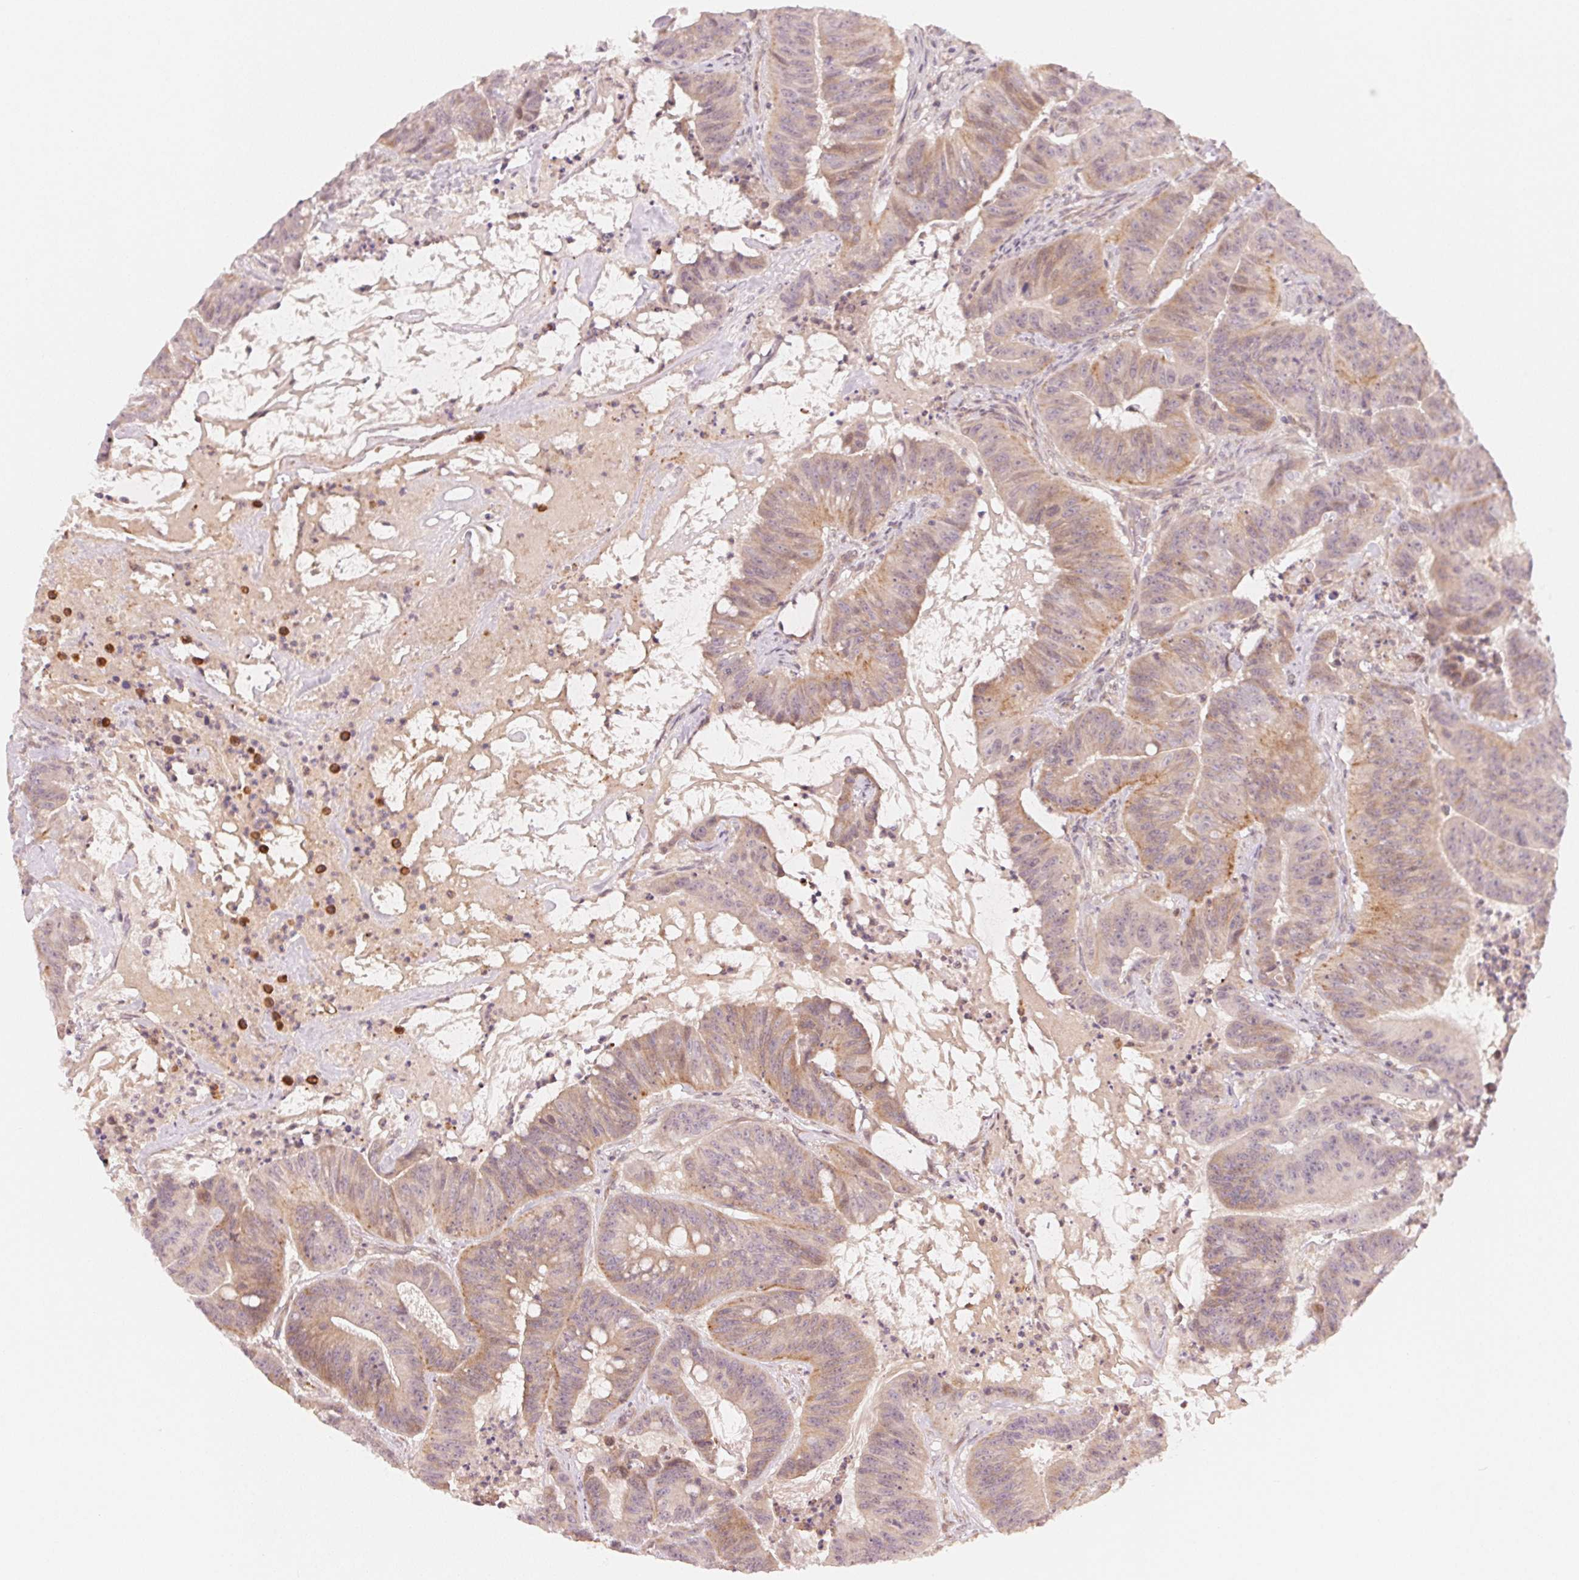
{"staining": {"intensity": "weak", "quantity": "25%-75%", "location": "cytoplasmic/membranous"}, "tissue": "colorectal cancer", "cell_type": "Tumor cells", "image_type": "cancer", "snomed": [{"axis": "morphology", "description": "Adenocarcinoma, NOS"}, {"axis": "topography", "description": "Colon"}], "caption": "Brown immunohistochemical staining in adenocarcinoma (colorectal) exhibits weak cytoplasmic/membranous positivity in about 25%-75% of tumor cells.", "gene": "PRKN", "patient": {"sex": "male", "age": 33}}